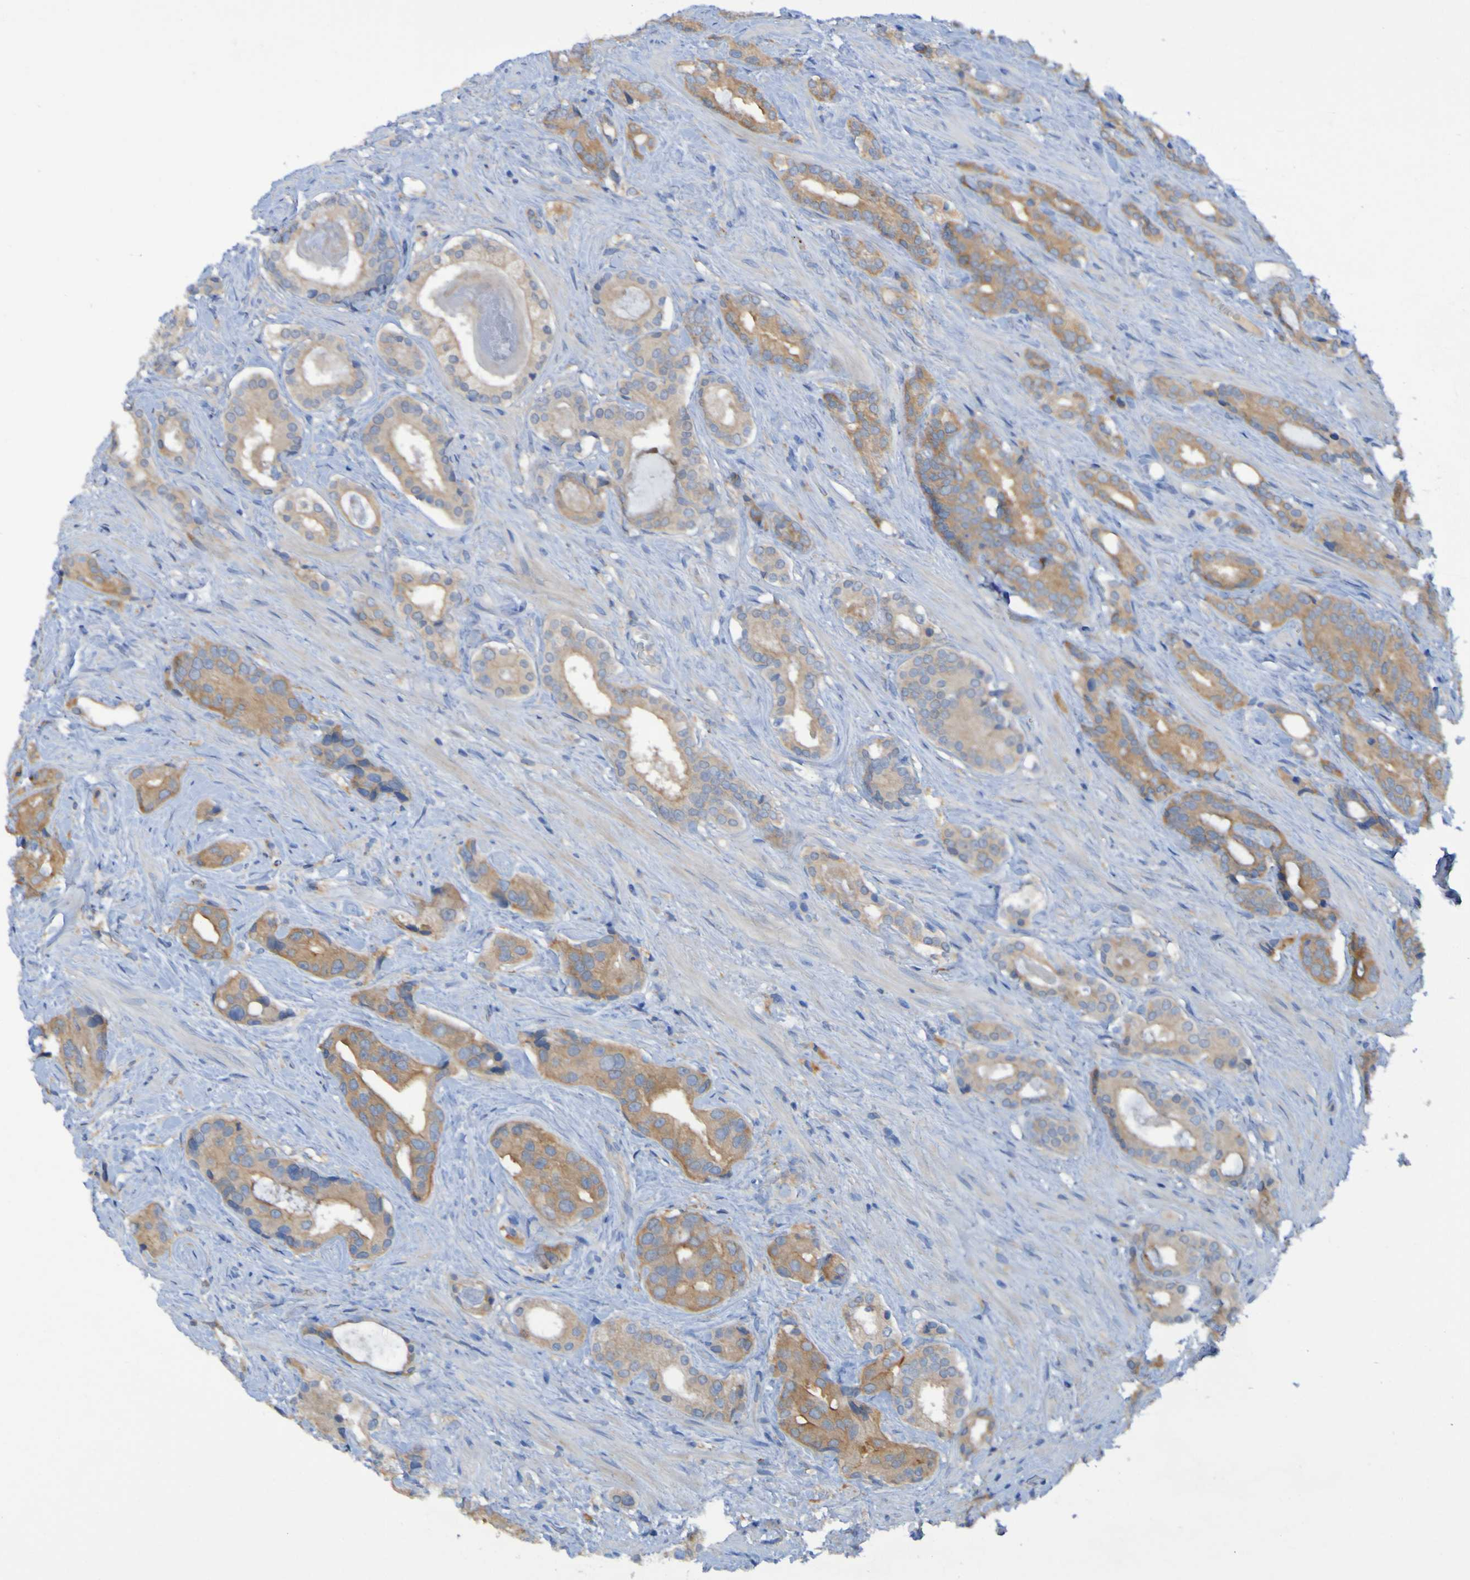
{"staining": {"intensity": "moderate", "quantity": ">75%", "location": "cytoplasmic/membranous"}, "tissue": "prostate cancer", "cell_type": "Tumor cells", "image_type": "cancer", "snomed": [{"axis": "morphology", "description": "Adenocarcinoma, High grade"}, {"axis": "topography", "description": "Prostate"}], "caption": "IHC micrograph of neoplastic tissue: prostate high-grade adenocarcinoma stained using immunohistochemistry exhibits medium levels of moderate protein expression localized specifically in the cytoplasmic/membranous of tumor cells, appearing as a cytoplasmic/membranous brown color.", "gene": "ARHGEF16", "patient": {"sex": "male", "age": 71}}